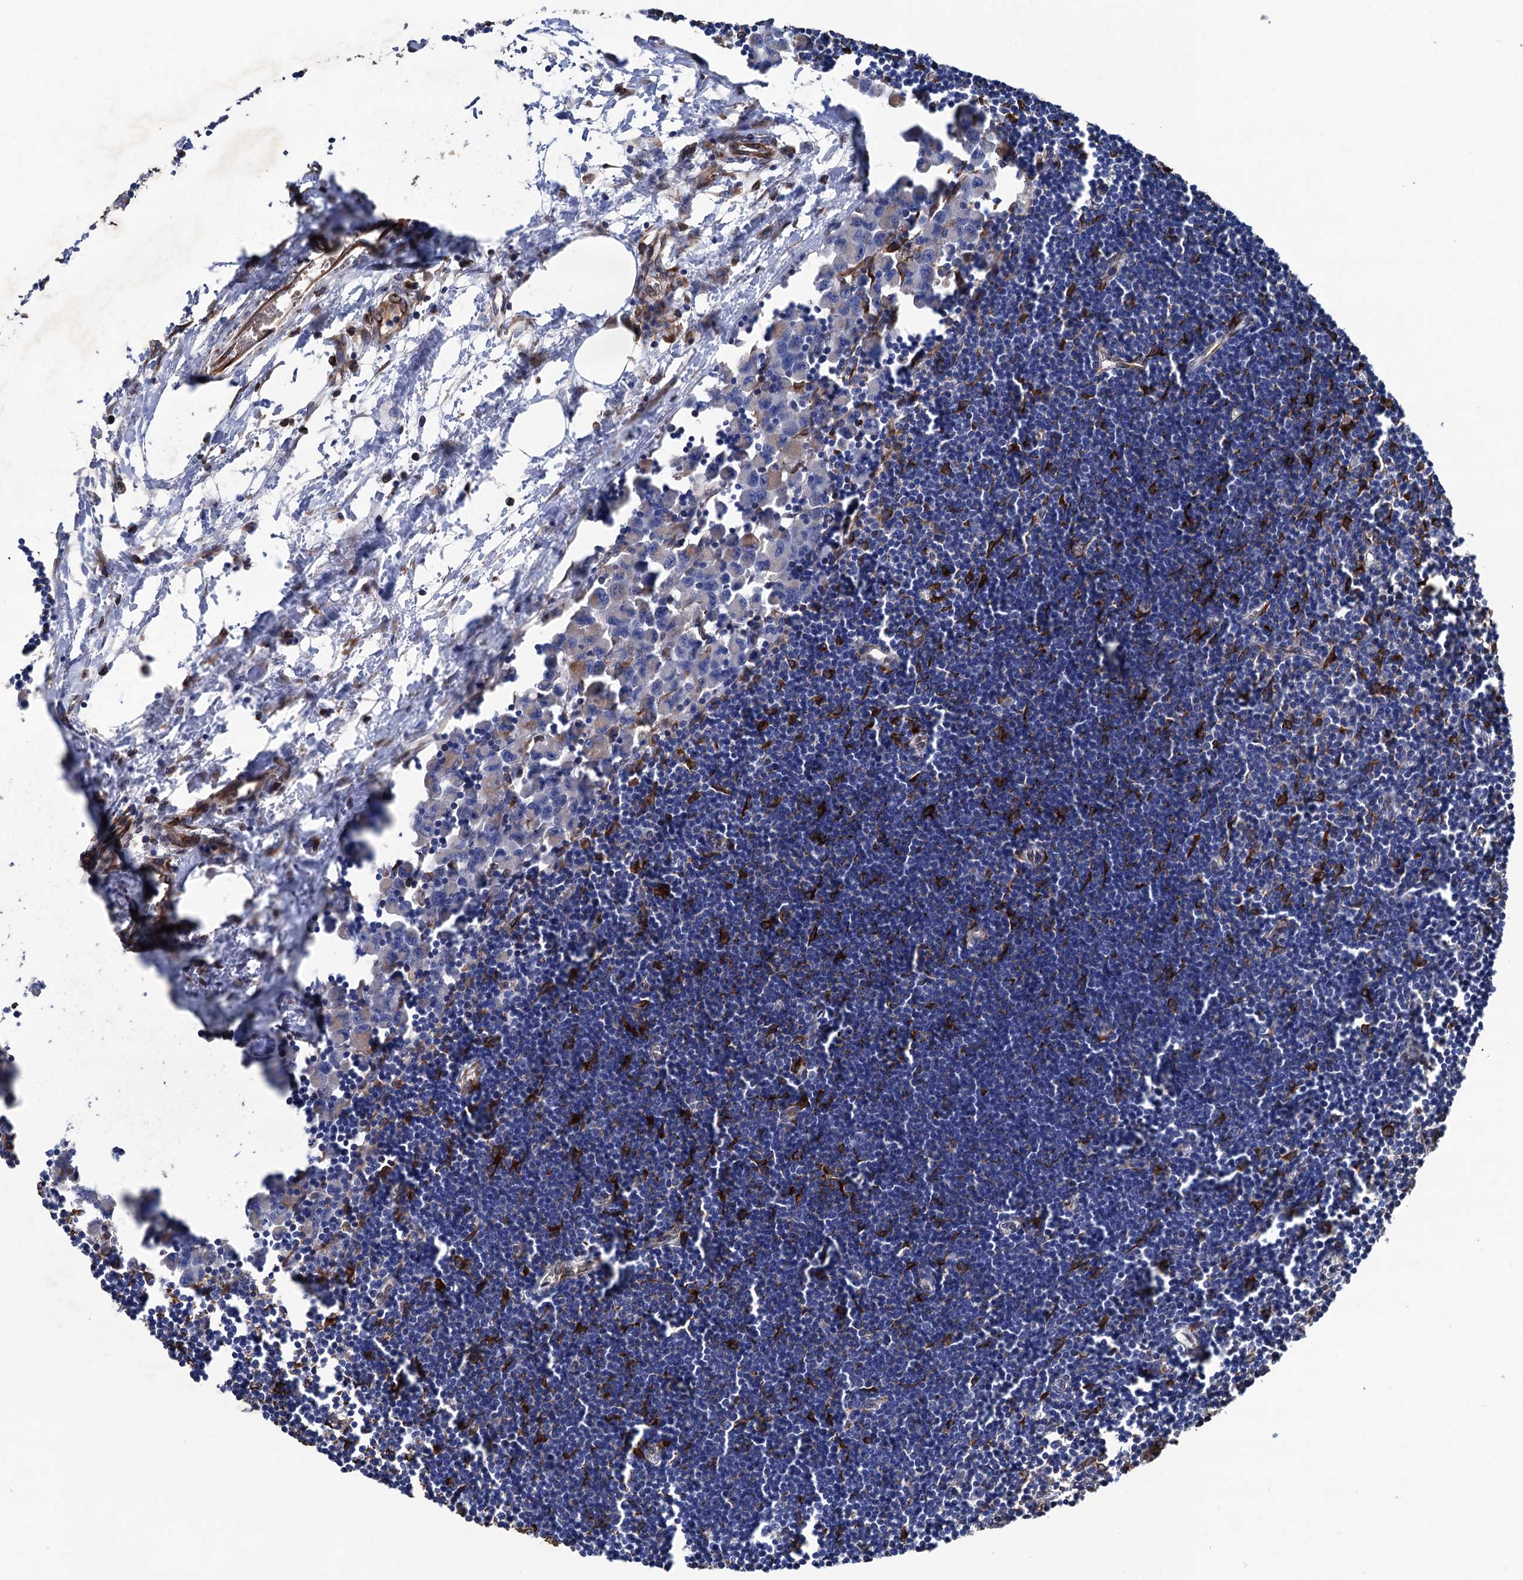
{"staining": {"intensity": "negative", "quantity": "none", "location": "none"}, "tissue": "lymph node", "cell_type": "Germinal center cells", "image_type": "normal", "snomed": [{"axis": "morphology", "description": "Normal tissue, NOS"}, {"axis": "morphology", "description": "Malignant melanoma, Metastatic site"}, {"axis": "topography", "description": "Lymph node"}], "caption": "The histopathology image exhibits no staining of germinal center cells in unremarkable lymph node. (Brightfield microscopy of DAB (3,3'-diaminobenzidine) IHC at high magnification).", "gene": "STING1", "patient": {"sex": "male", "age": 41}}